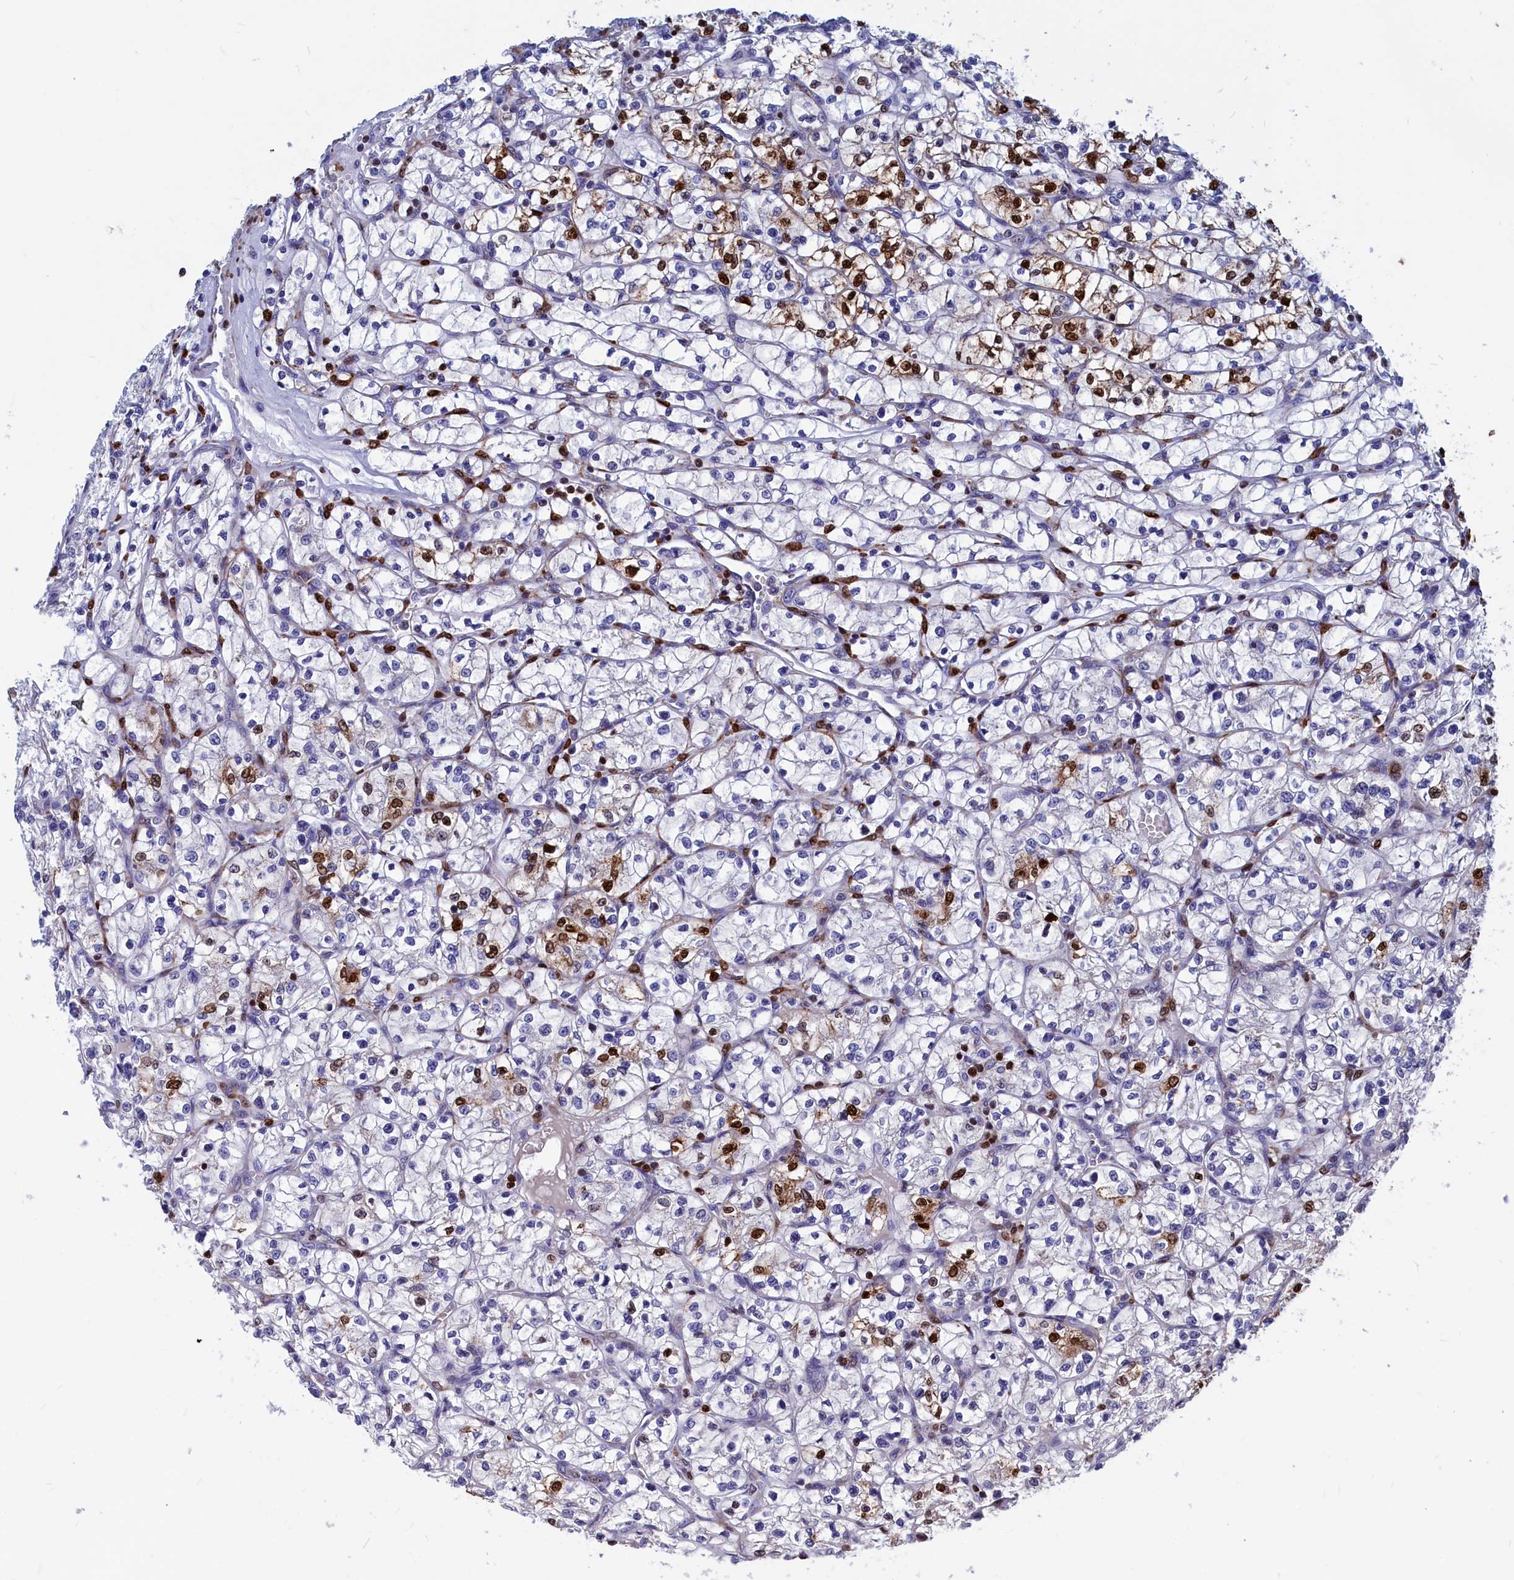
{"staining": {"intensity": "strong", "quantity": "<25%", "location": "nuclear"}, "tissue": "renal cancer", "cell_type": "Tumor cells", "image_type": "cancer", "snomed": [{"axis": "morphology", "description": "Adenocarcinoma, NOS"}, {"axis": "topography", "description": "Kidney"}], "caption": "This is a photomicrograph of immunohistochemistry (IHC) staining of adenocarcinoma (renal), which shows strong expression in the nuclear of tumor cells.", "gene": "CRIP1", "patient": {"sex": "female", "age": 64}}